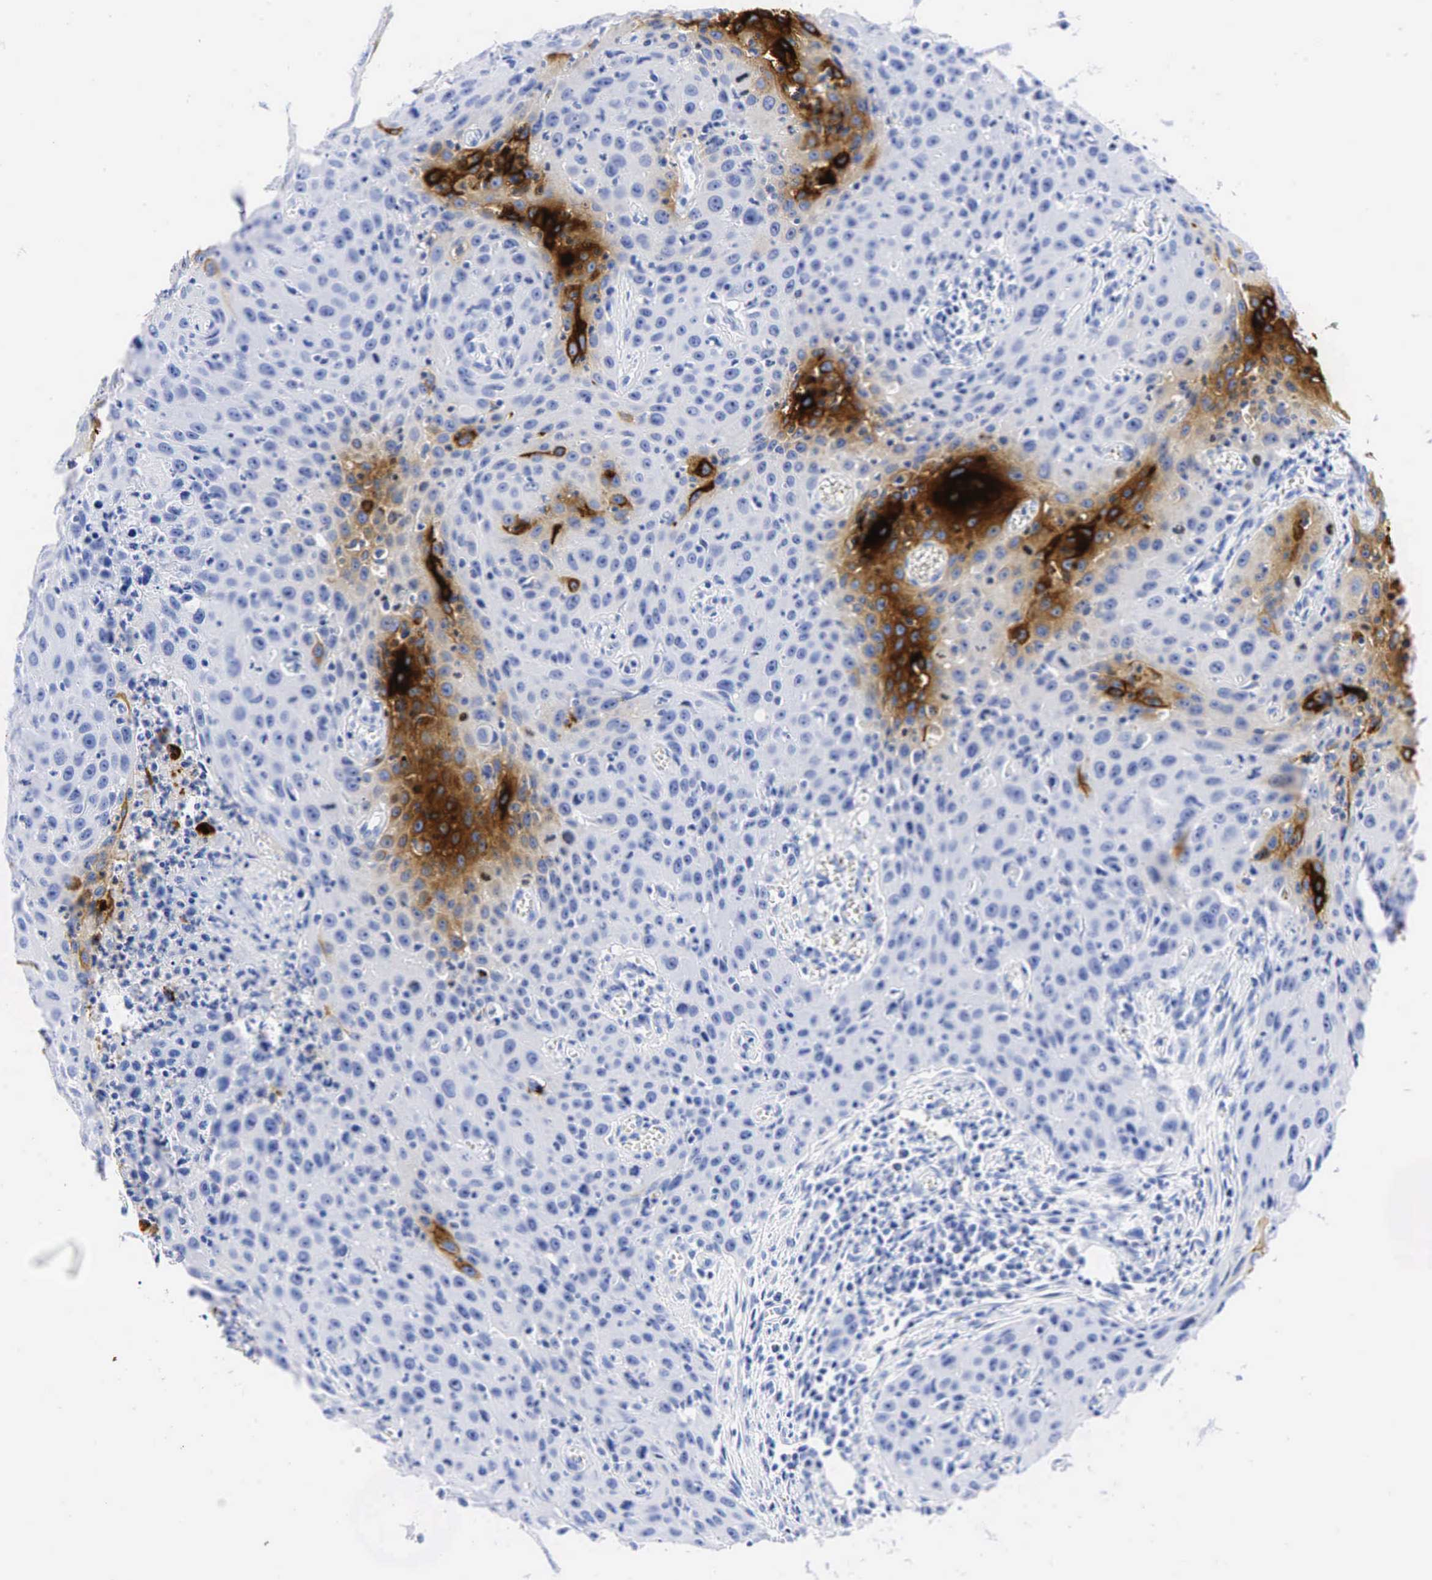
{"staining": {"intensity": "strong", "quantity": "25%-75%", "location": "cytoplasmic/membranous"}, "tissue": "urothelial cancer", "cell_type": "Tumor cells", "image_type": "cancer", "snomed": [{"axis": "morphology", "description": "Urothelial carcinoma, High grade"}, {"axis": "topography", "description": "Urinary bladder"}], "caption": "Urothelial cancer tissue reveals strong cytoplasmic/membranous positivity in about 25%-75% of tumor cells", "gene": "CEACAM5", "patient": {"sex": "male", "age": 66}}